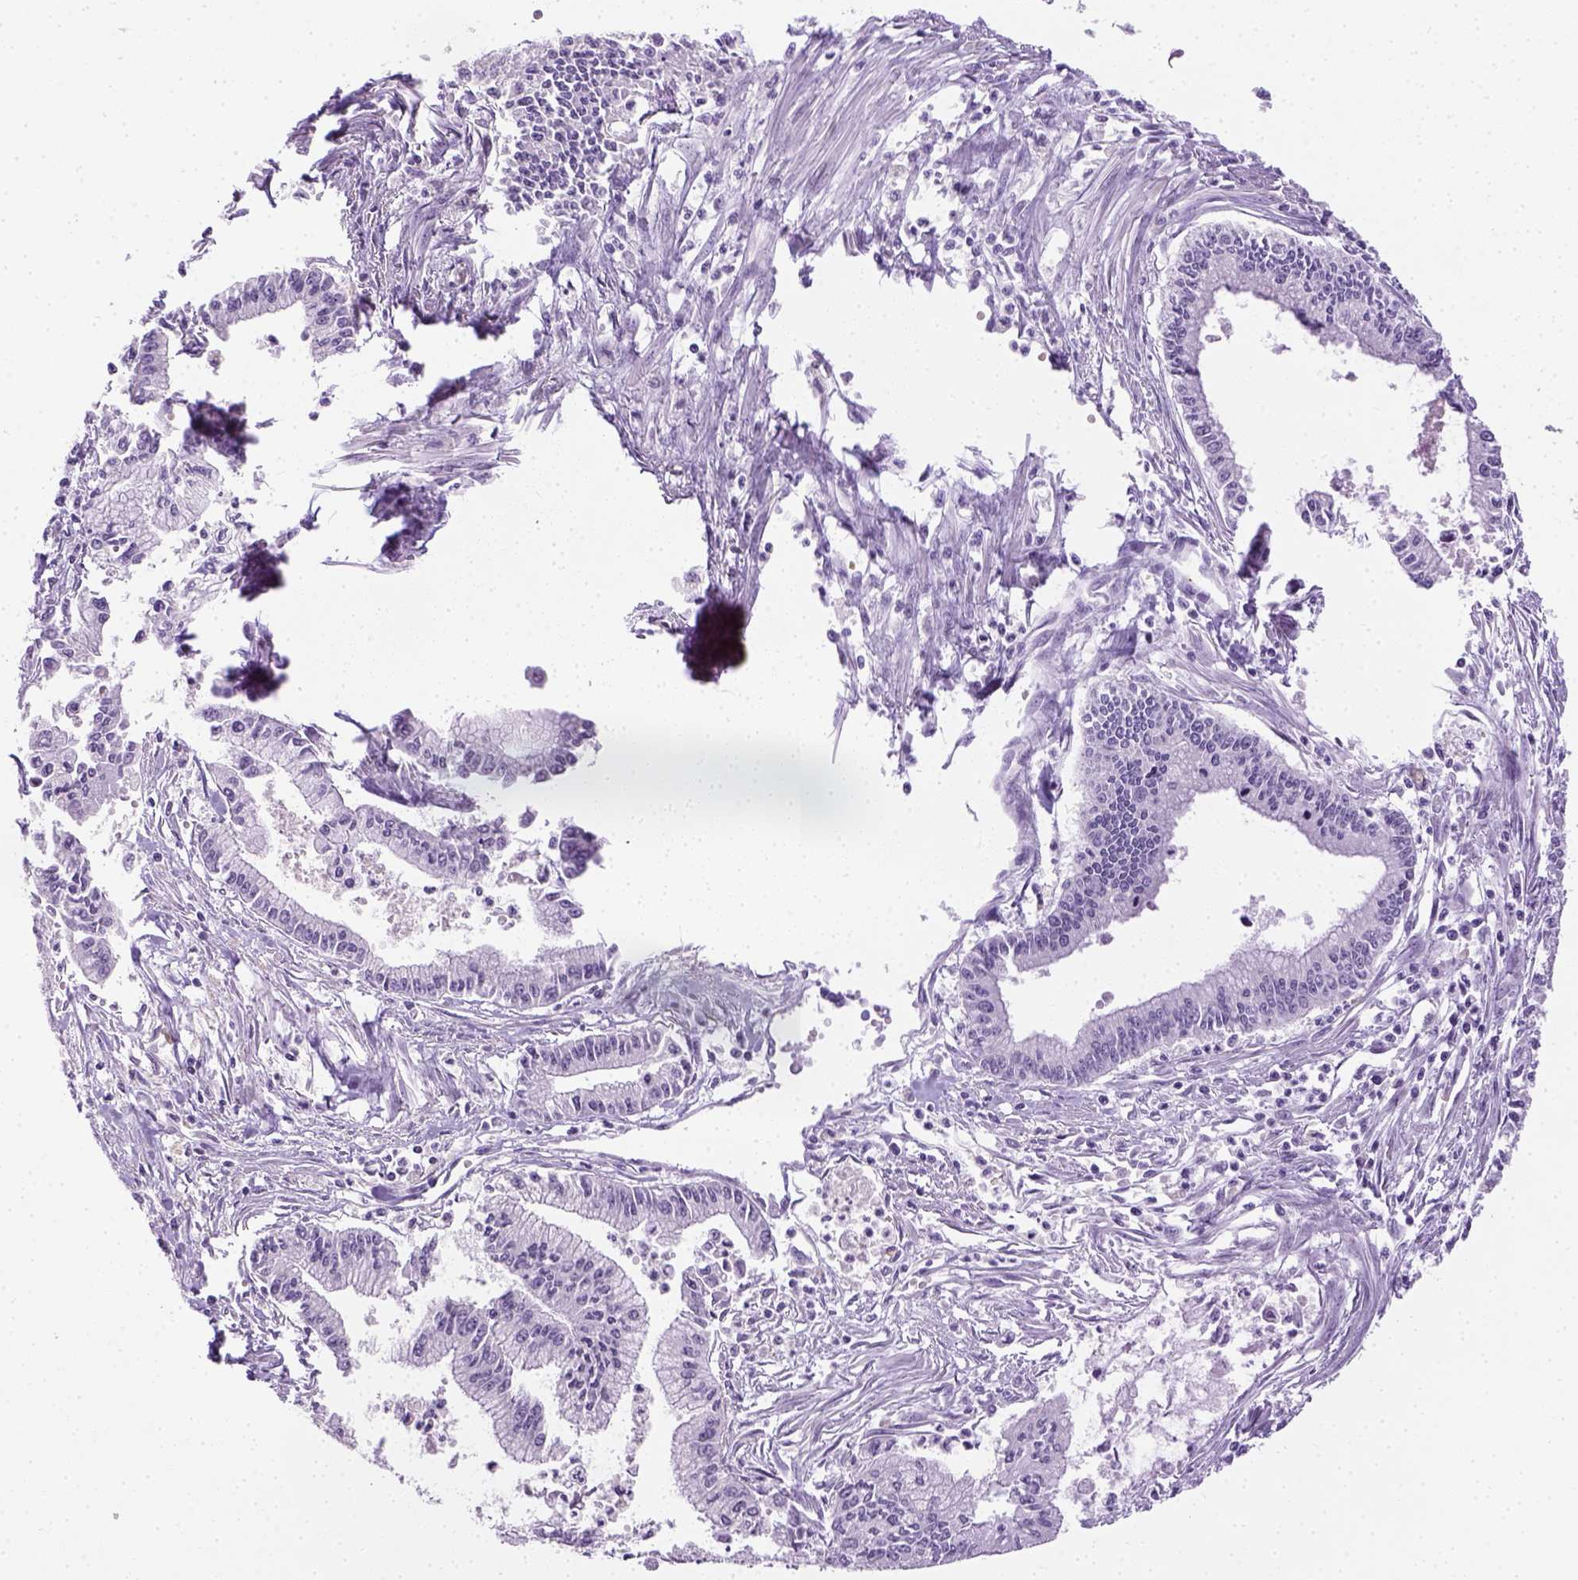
{"staining": {"intensity": "negative", "quantity": "none", "location": "none"}, "tissue": "pancreatic cancer", "cell_type": "Tumor cells", "image_type": "cancer", "snomed": [{"axis": "morphology", "description": "Adenocarcinoma, NOS"}, {"axis": "topography", "description": "Pancreas"}], "caption": "Photomicrograph shows no protein positivity in tumor cells of pancreatic cancer (adenocarcinoma) tissue.", "gene": "LGSN", "patient": {"sex": "female", "age": 65}}